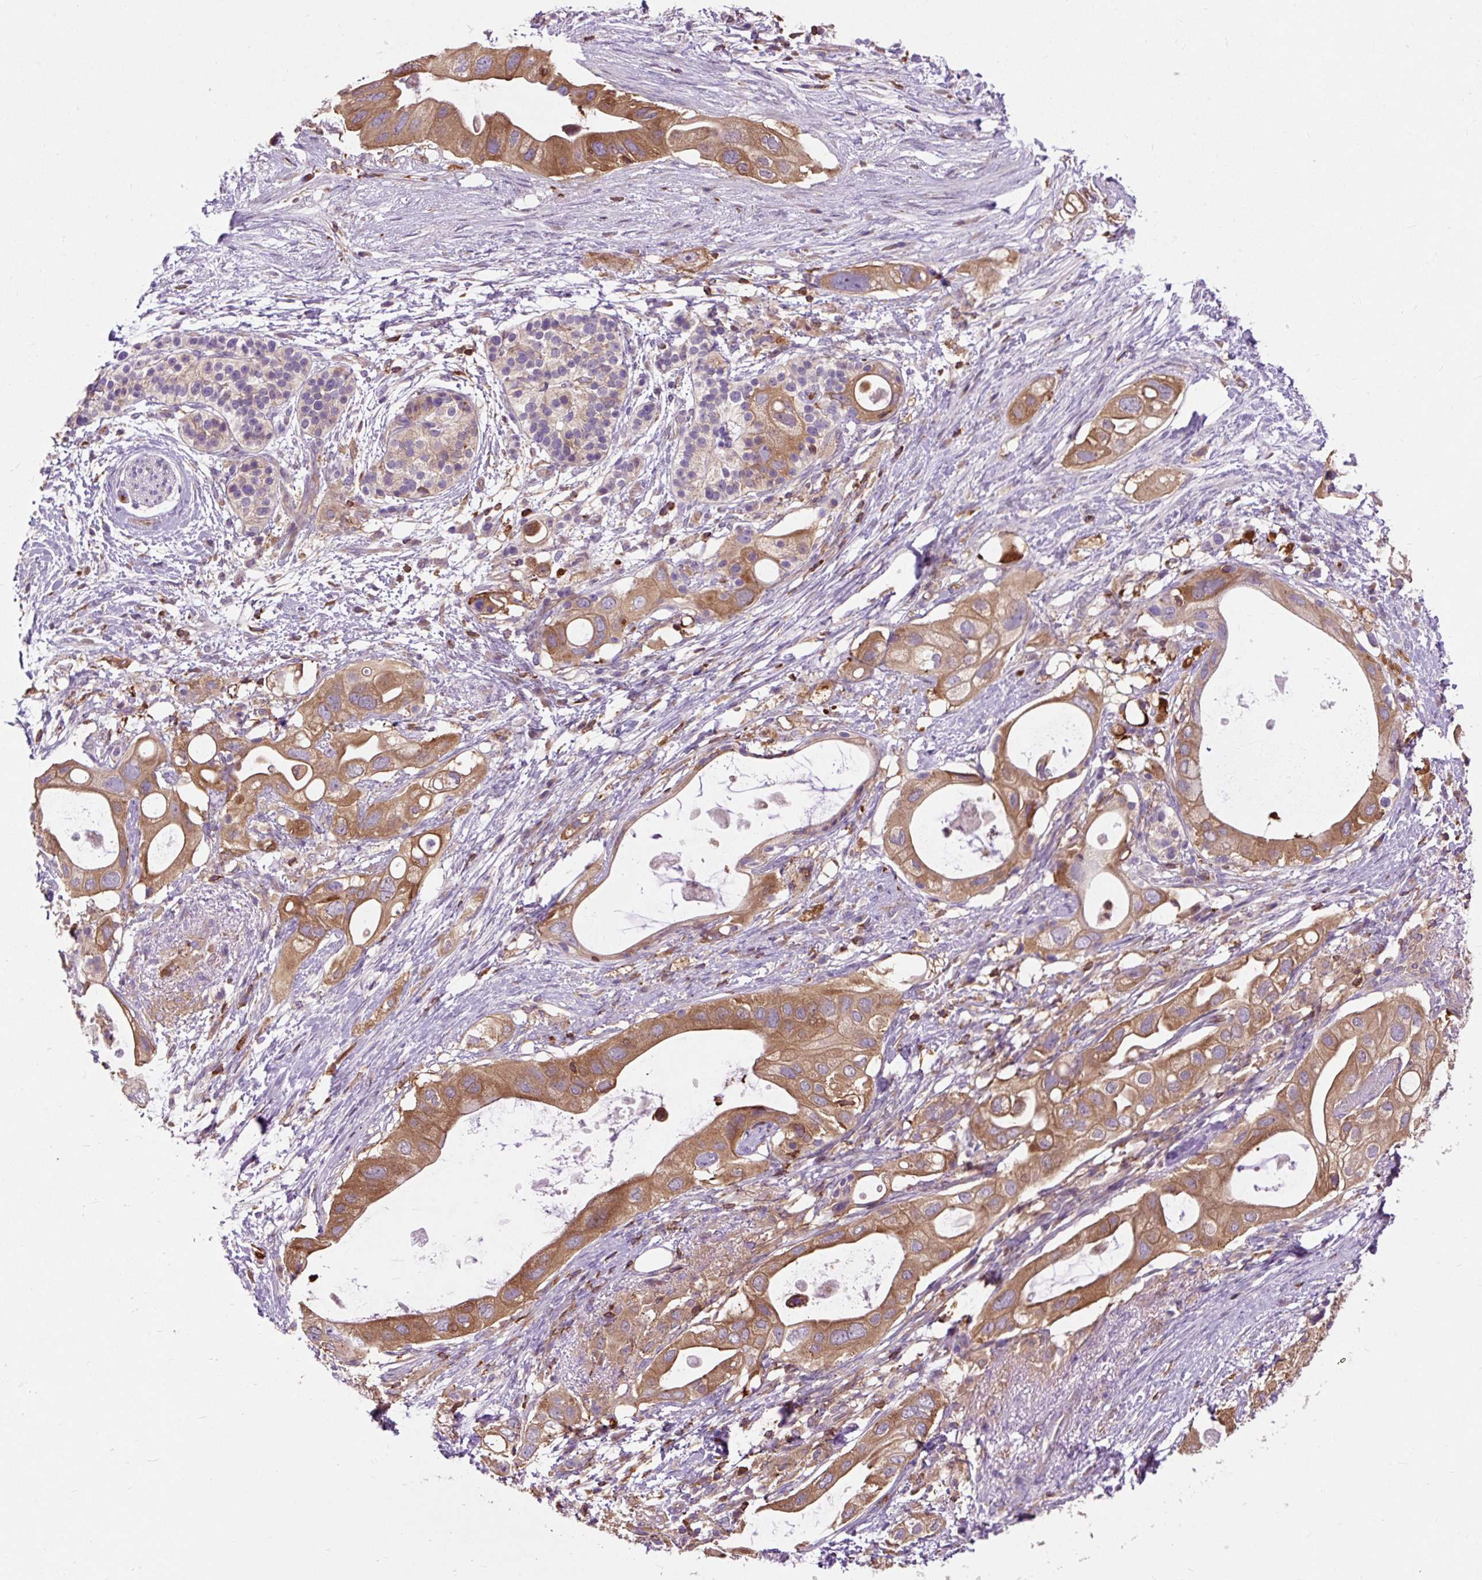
{"staining": {"intensity": "moderate", "quantity": ">75%", "location": "cytoplasmic/membranous"}, "tissue": "pancreatic cancer", "cell_type": "Tumor cells", "image_type": "cancer", "snomed": [{"axis": "morphology", "description": "Adenocarcinoma, NOS"}, {"axis": "topography", "description": "Pancreas"}], "caption": "Protein expression analysis of pancreatic cancer exhibits moderate cytoplasmic/membranous expression in approximately >75% of tumor cells.", "gene": "CISD3", "patient": {"sex": "female", "age": 72}}